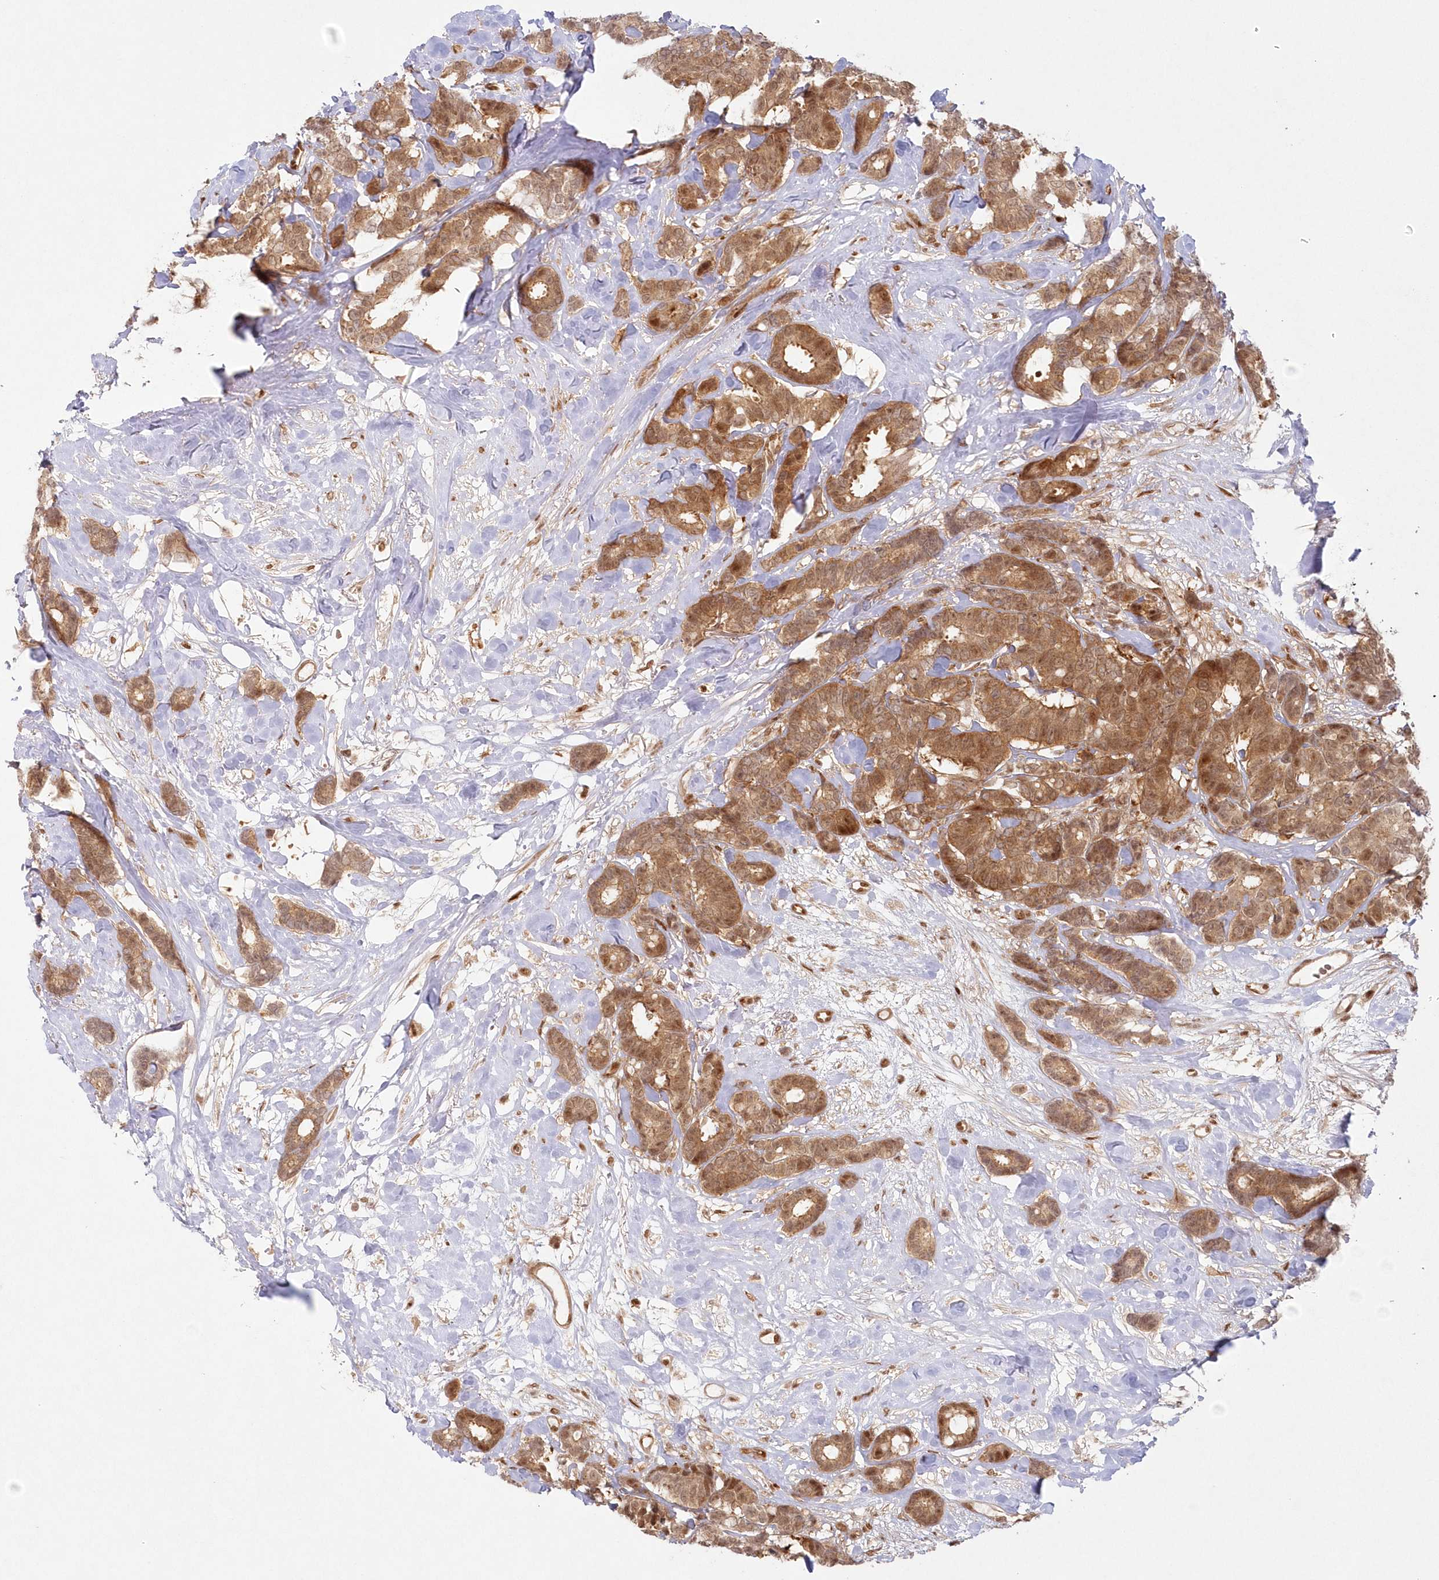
{"staining": {"intensity": "moderate", "quantity": ">75%", "location": "cytoplasmic/membranous,nuclear"}, "tissue": "breast cancer", "cell_type": "Tumor cells", "image_type": "cancer", "snomed": [{"axis": "morphology", "description": "Duct carcinoma"}, {"axis": "topography", "description": "Breast"}], "caption": "A medium amount of moderate cytoplasmic/membranous and nuclear positivity is appreciated in approximately >75% of tumor cells in intraductal carcinoma (breast) tissue. (DAB IHC with brightfield microscopy, high magnification).", "gene": "TOGARAM2", "patient": {"sex": "female", "age": 87}}